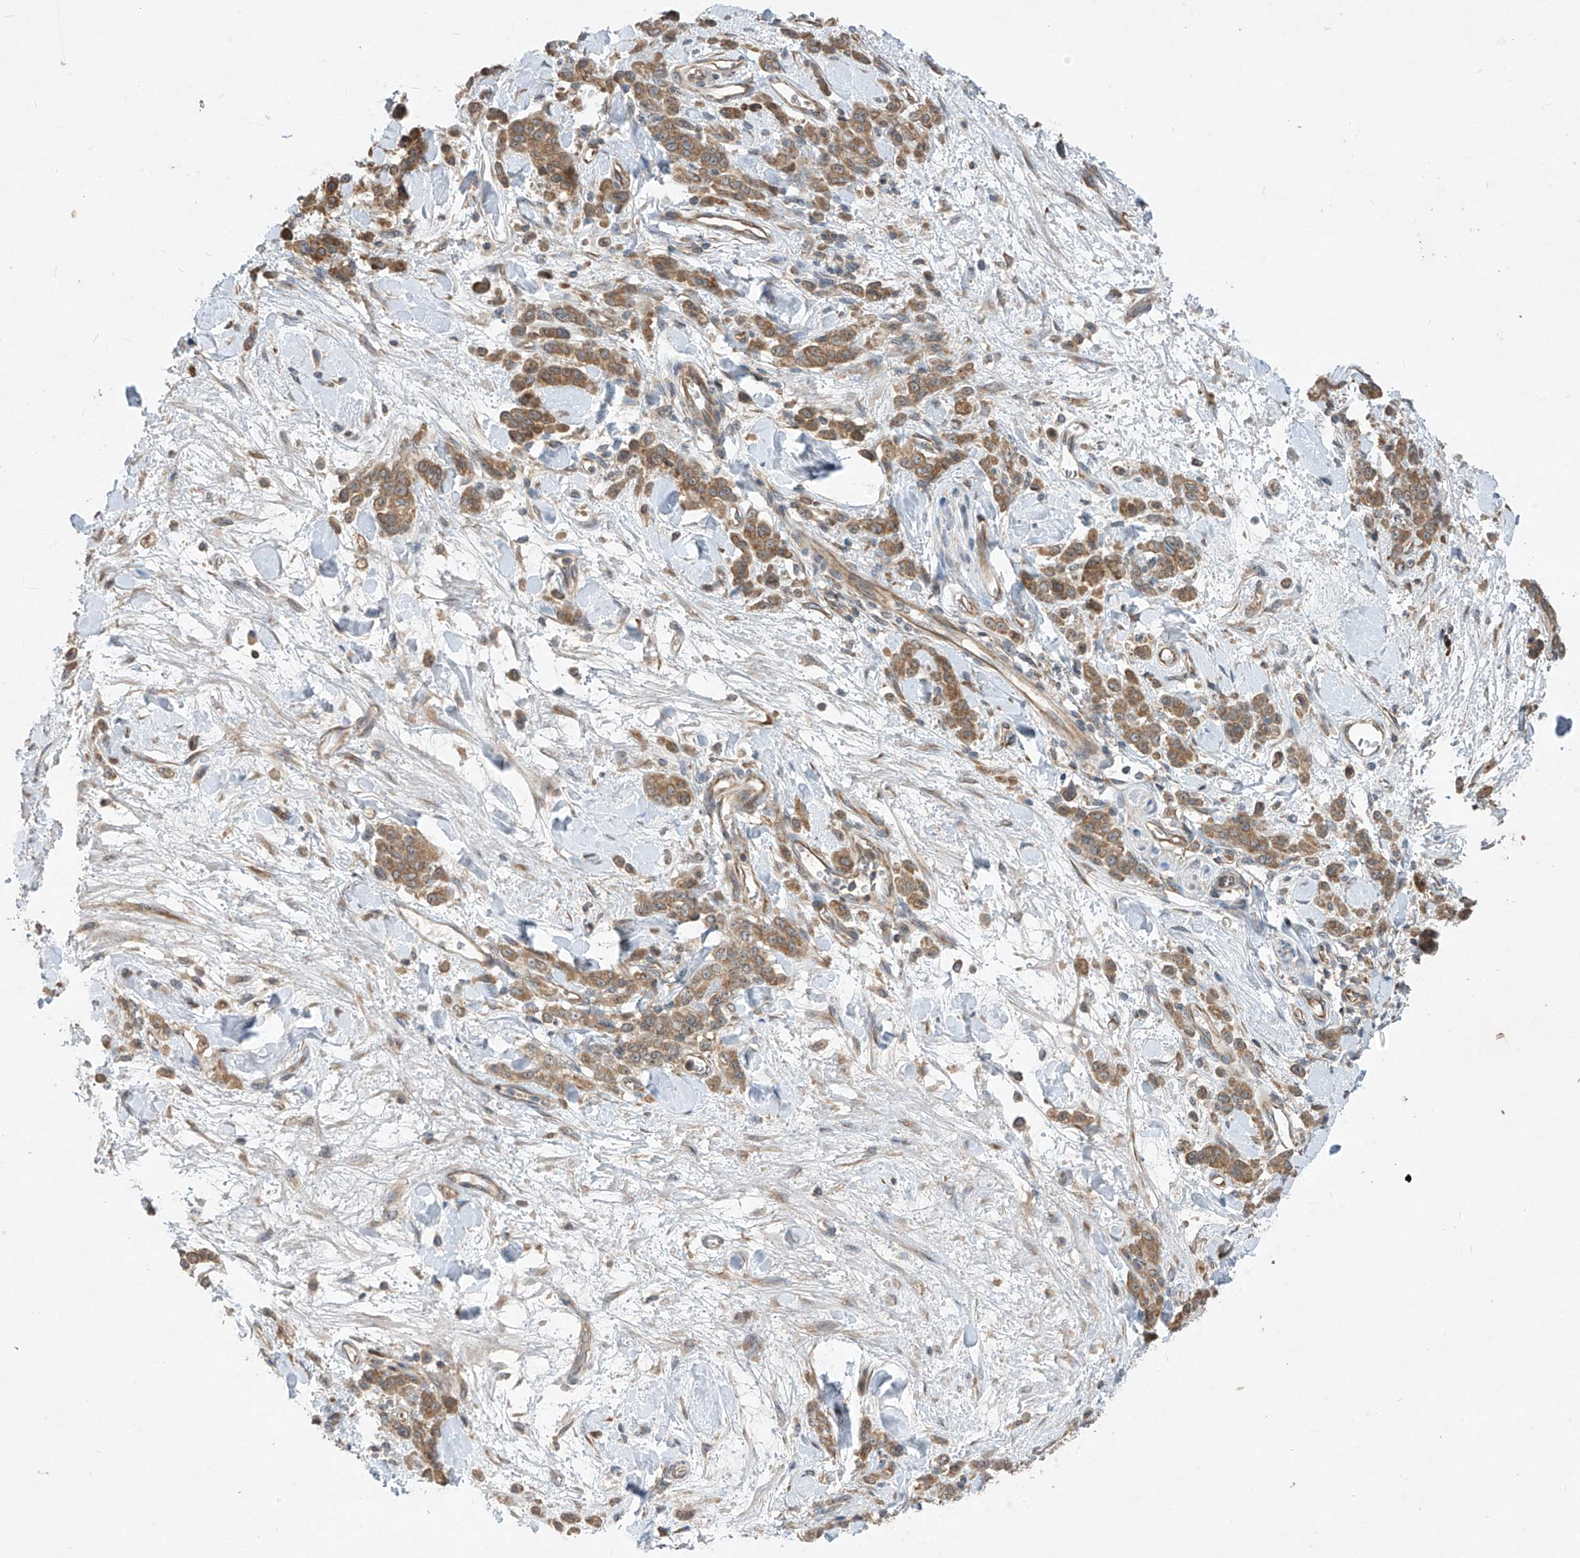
{"staining": {"intensity": "moderate", "quantity": ">75%", "location": "cytoplasmic/membranous"}, "tissue": "stomach cancer", "cell_type": "Tumor cells", "image_type": "cancer", "snomed": [{"axis": "morphology", "description": "Normal tissue, NOS"}, {"axis": "morphology", "description": "Adenocarcinoma, NOS"}, {"axis": "topography", "description": "Stomach"}], "caption": "DAB immunohistochemical staining of human stomach adenocarcinoma demonstrates moderate cytoplasmic/membranous protein positivity in about >75% of tumor cells. (Stains: DAB (3,3'-diaminobenzidine) in brown, nuclei in blue, Microscopy: brightfield microscopy at high magnification).", "gene": "RPL34", "patient": {"sex": "male", "age": 82}}